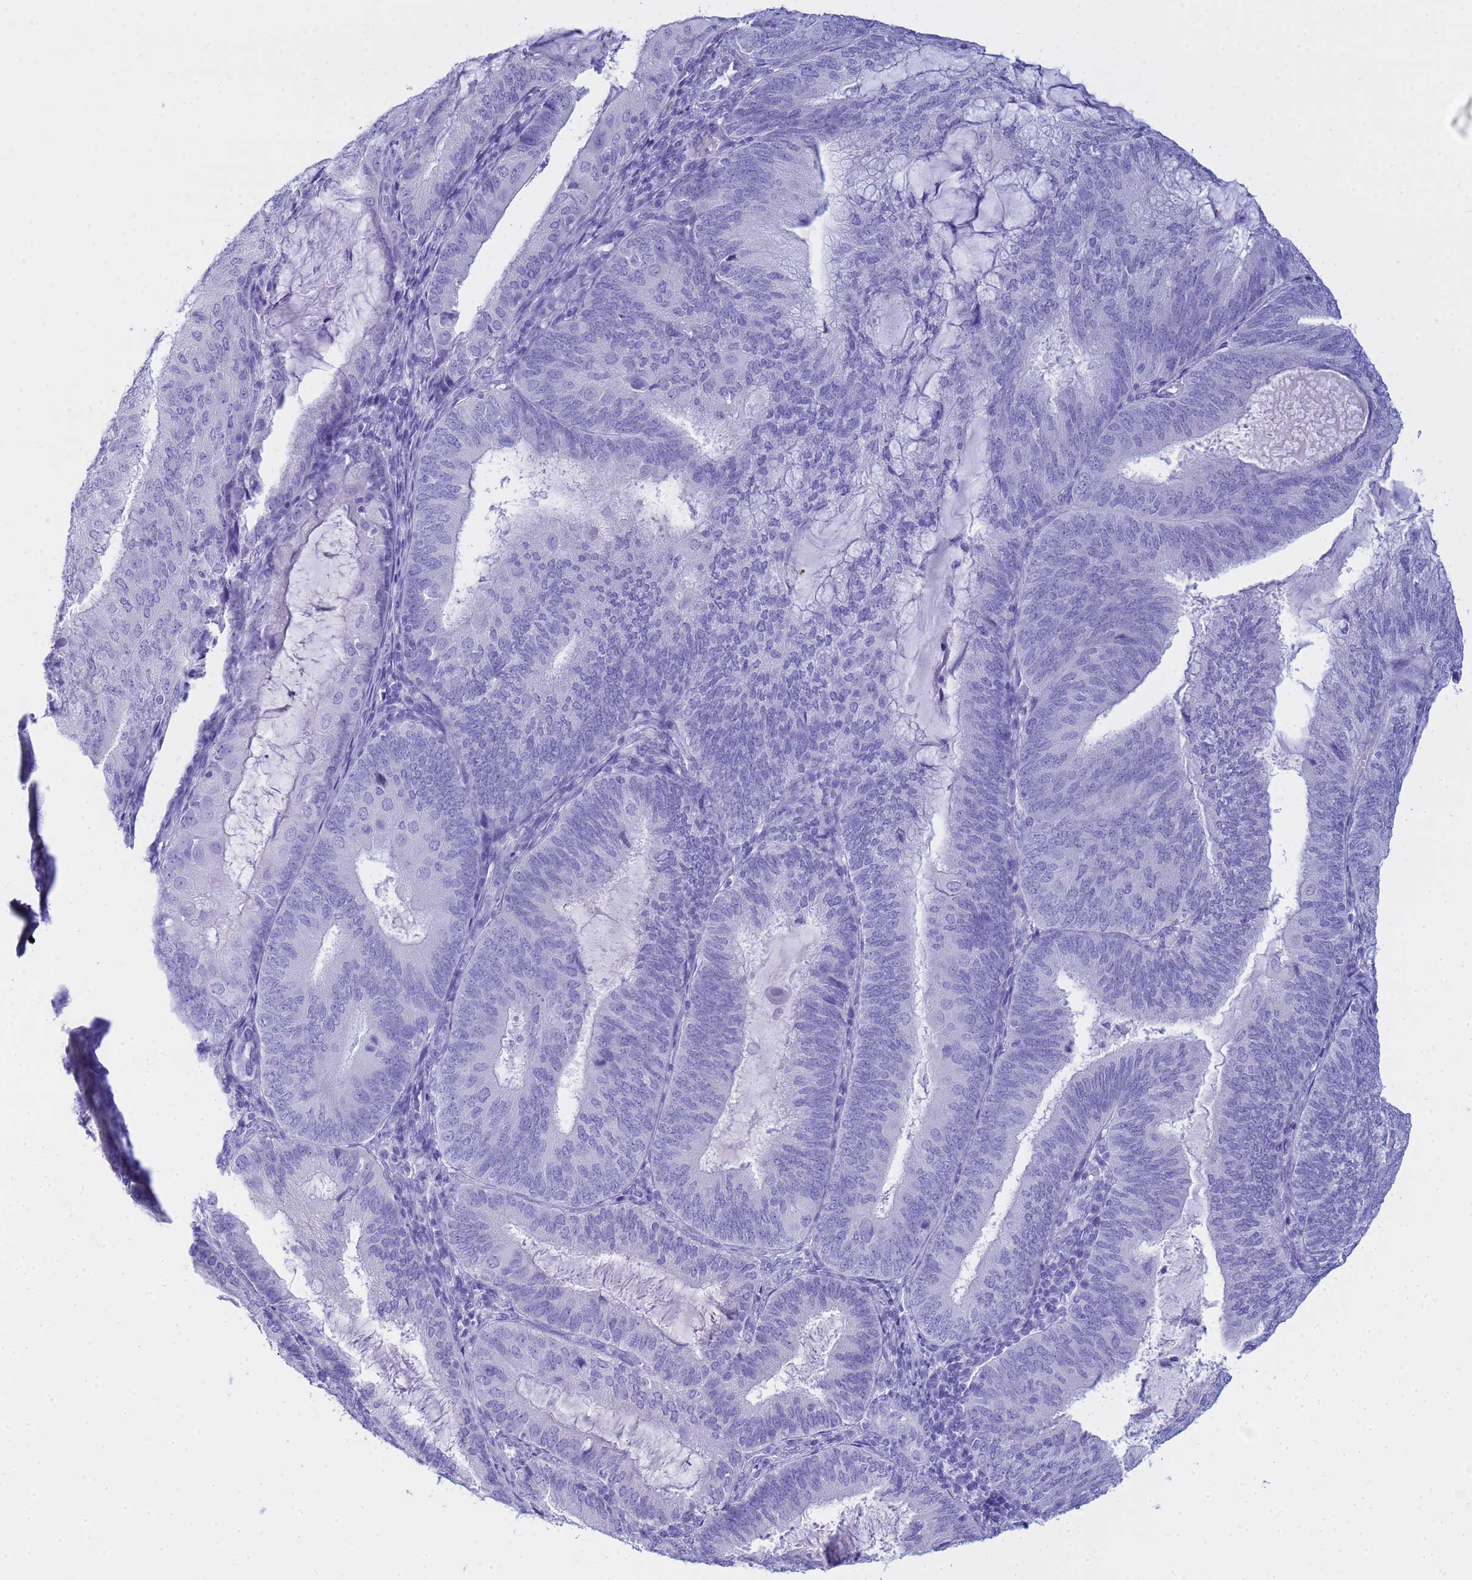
{"staining": {"intensity": "negative", "quantity": "none", "location": "none"}, "tissue": "endometrial cancer", "cell_type": "Tumor cells", "image_type": "cancer", "snomed": [{"axis": "morphology", "description": "Adenocarcinoma, NOS"}, {"axis": "topography", "description": "Endometrium"}], "caption": "IHC micrograph of human endometrial adenocarcinoma stained for a protein (brown), which demonstrates no staining in tumor cells. (Brightfield microscopy of DAB immunohistochemistry (IHC) at high magnification).", "gene": "AQP12A", "patient": {"sex": "female", "age": 81}}